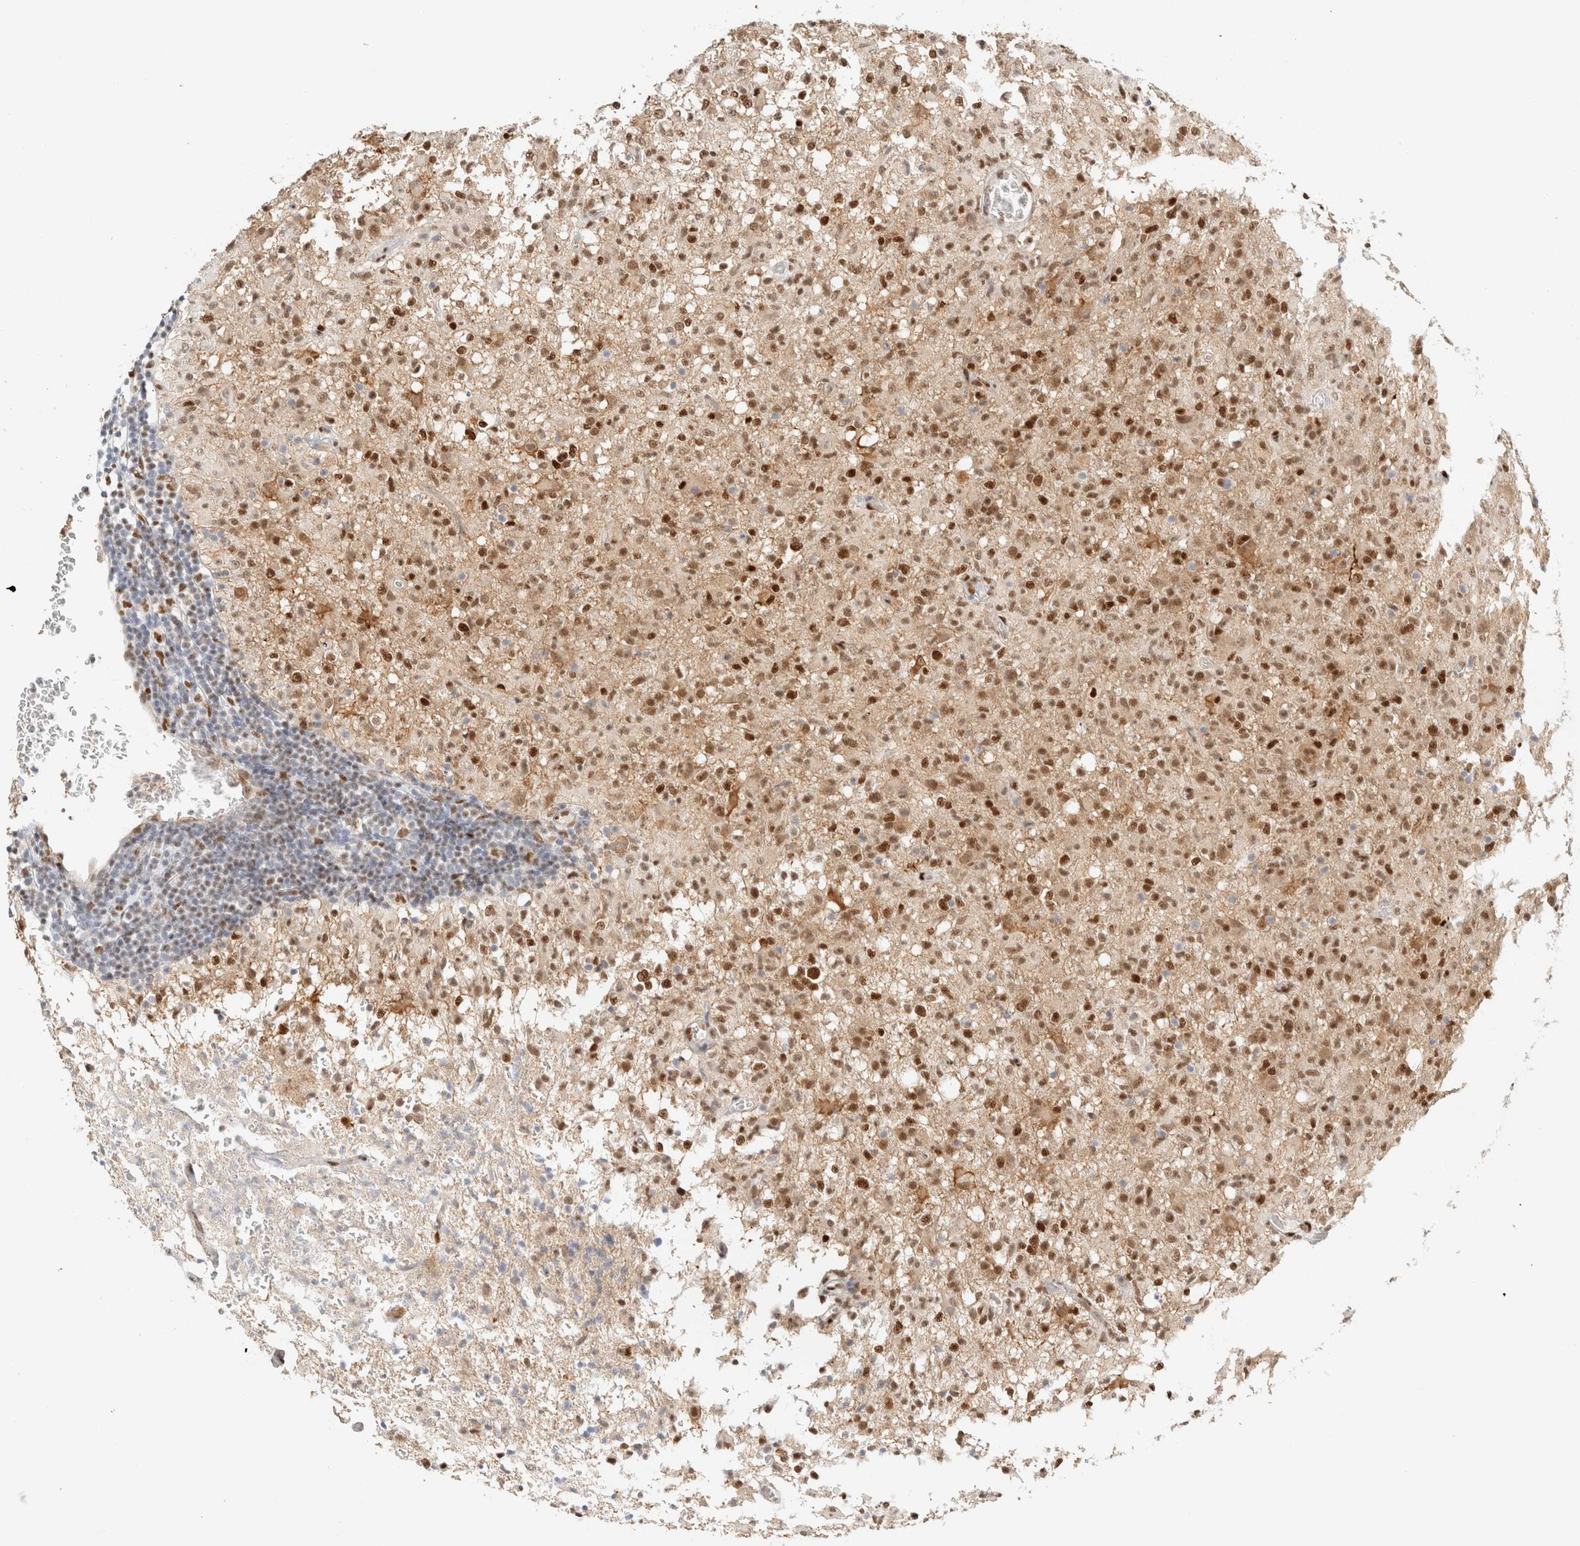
{"staining": {"intensity": "moderate", "quantity": "25%-75%", "location": "nuclear"}, "tissue": "glioma", "cell_type": "Tumor cells", "image_type": "cancer", "snomed": [{"axis": "morphology", "description": "Glioma, malignant, High grade"}, {"axis": "topography", "description": "Brain"}], "caption": "A brown stain labels moderate nuclear expression of a protein in glioma tumor cells.", "gene": "ZNF768", "patient": {"sex": "female", "age": 57}}